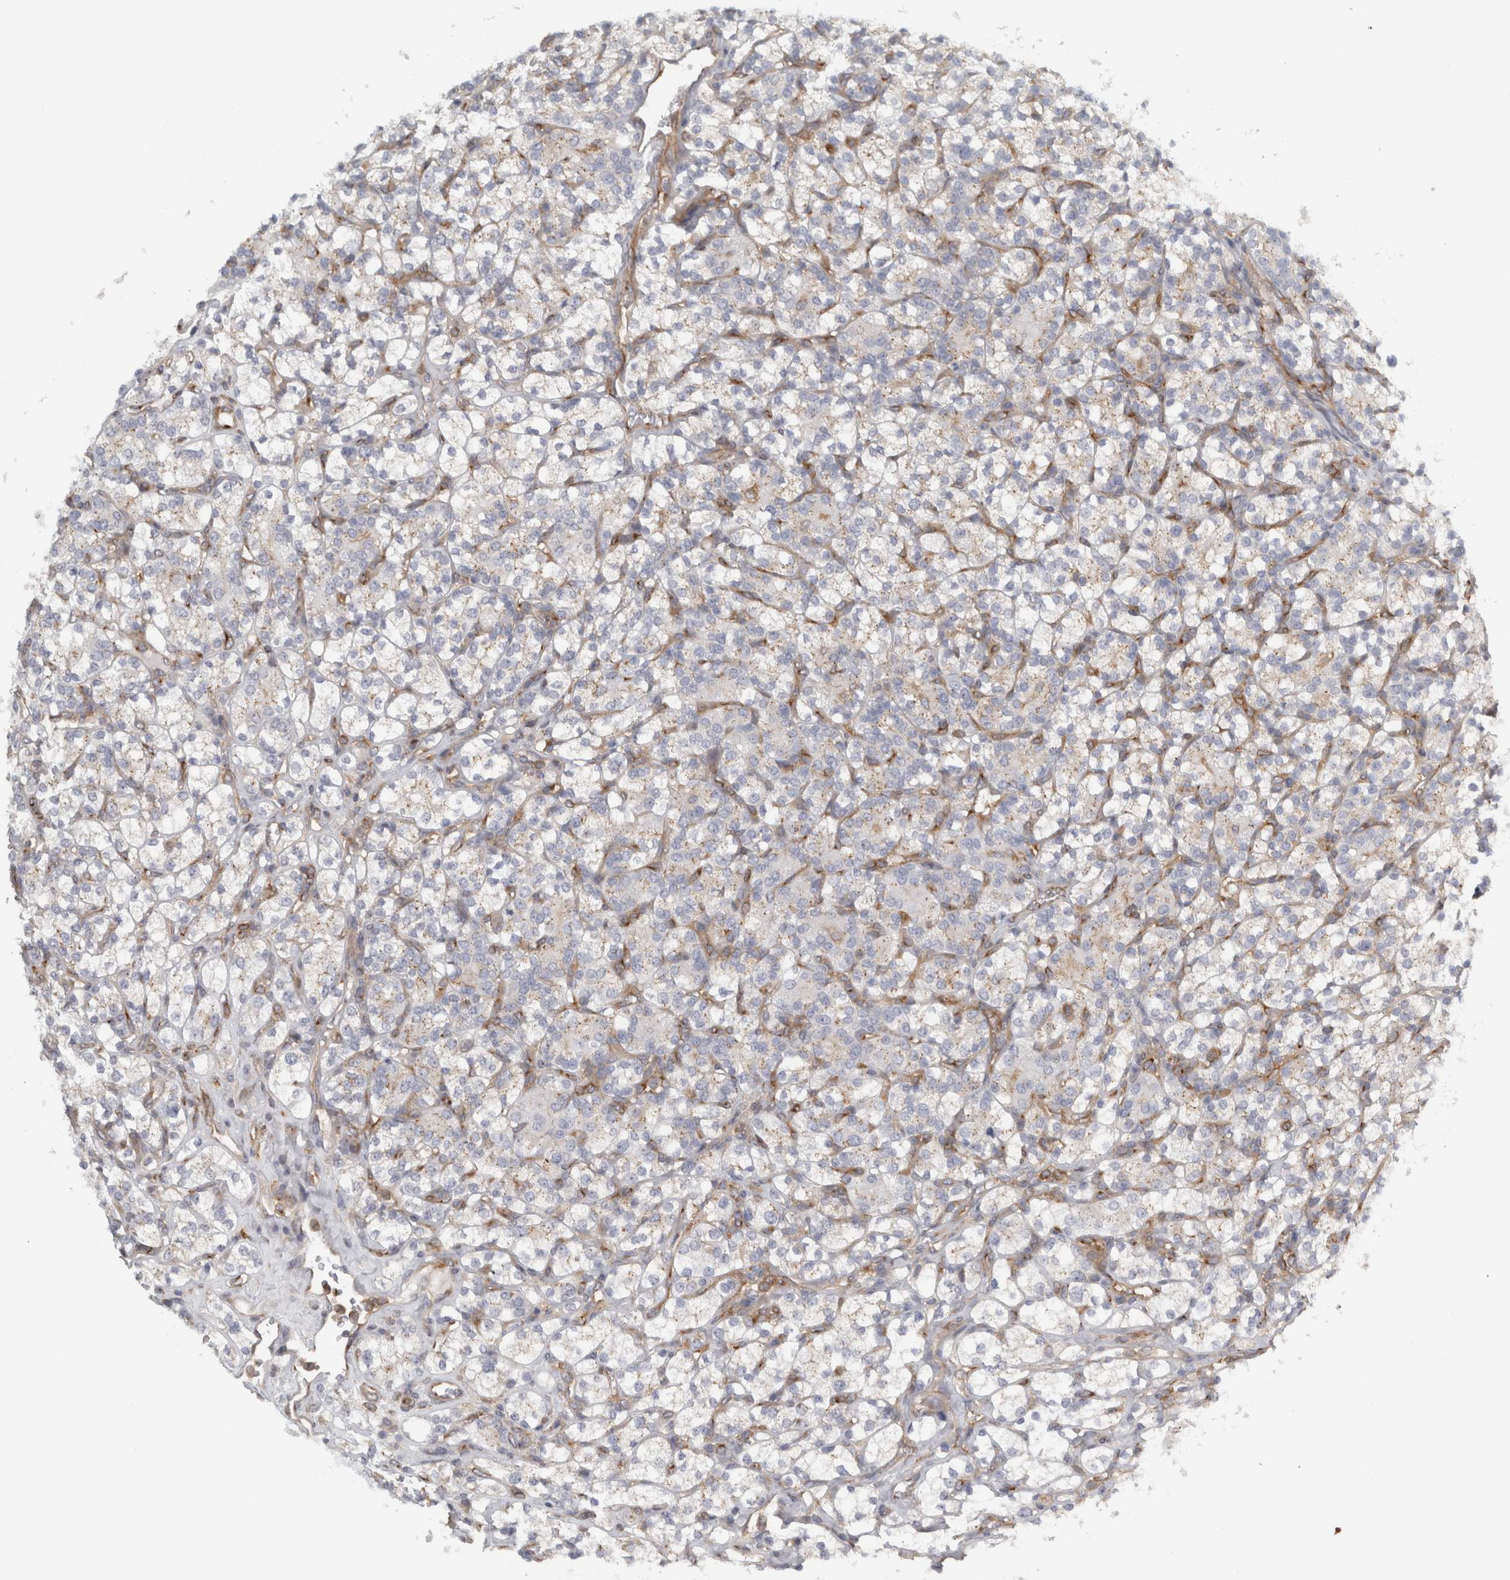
{"staining": {"intensity": "weak", "quantity": "25%-75%", "location": "cytoplasmic/membranous"}, "tissue": "renal cancer", "cell_type": "Tumor cells", "image_type": "cancer", "snomed": [{"axis": "morphology", "description": "Adenocarcinoma, NOS"}, {"axis": "topography", "description": "Kidney"}], "caption": "Weak cytoplasmic/membranous positivity for a protein is present in approximately 25%-75% of tumor cells of renal cancer using immunohistochemistry (IHC).", "gene": "PEX6", "patient": {"sex": "male", "age": 77}}